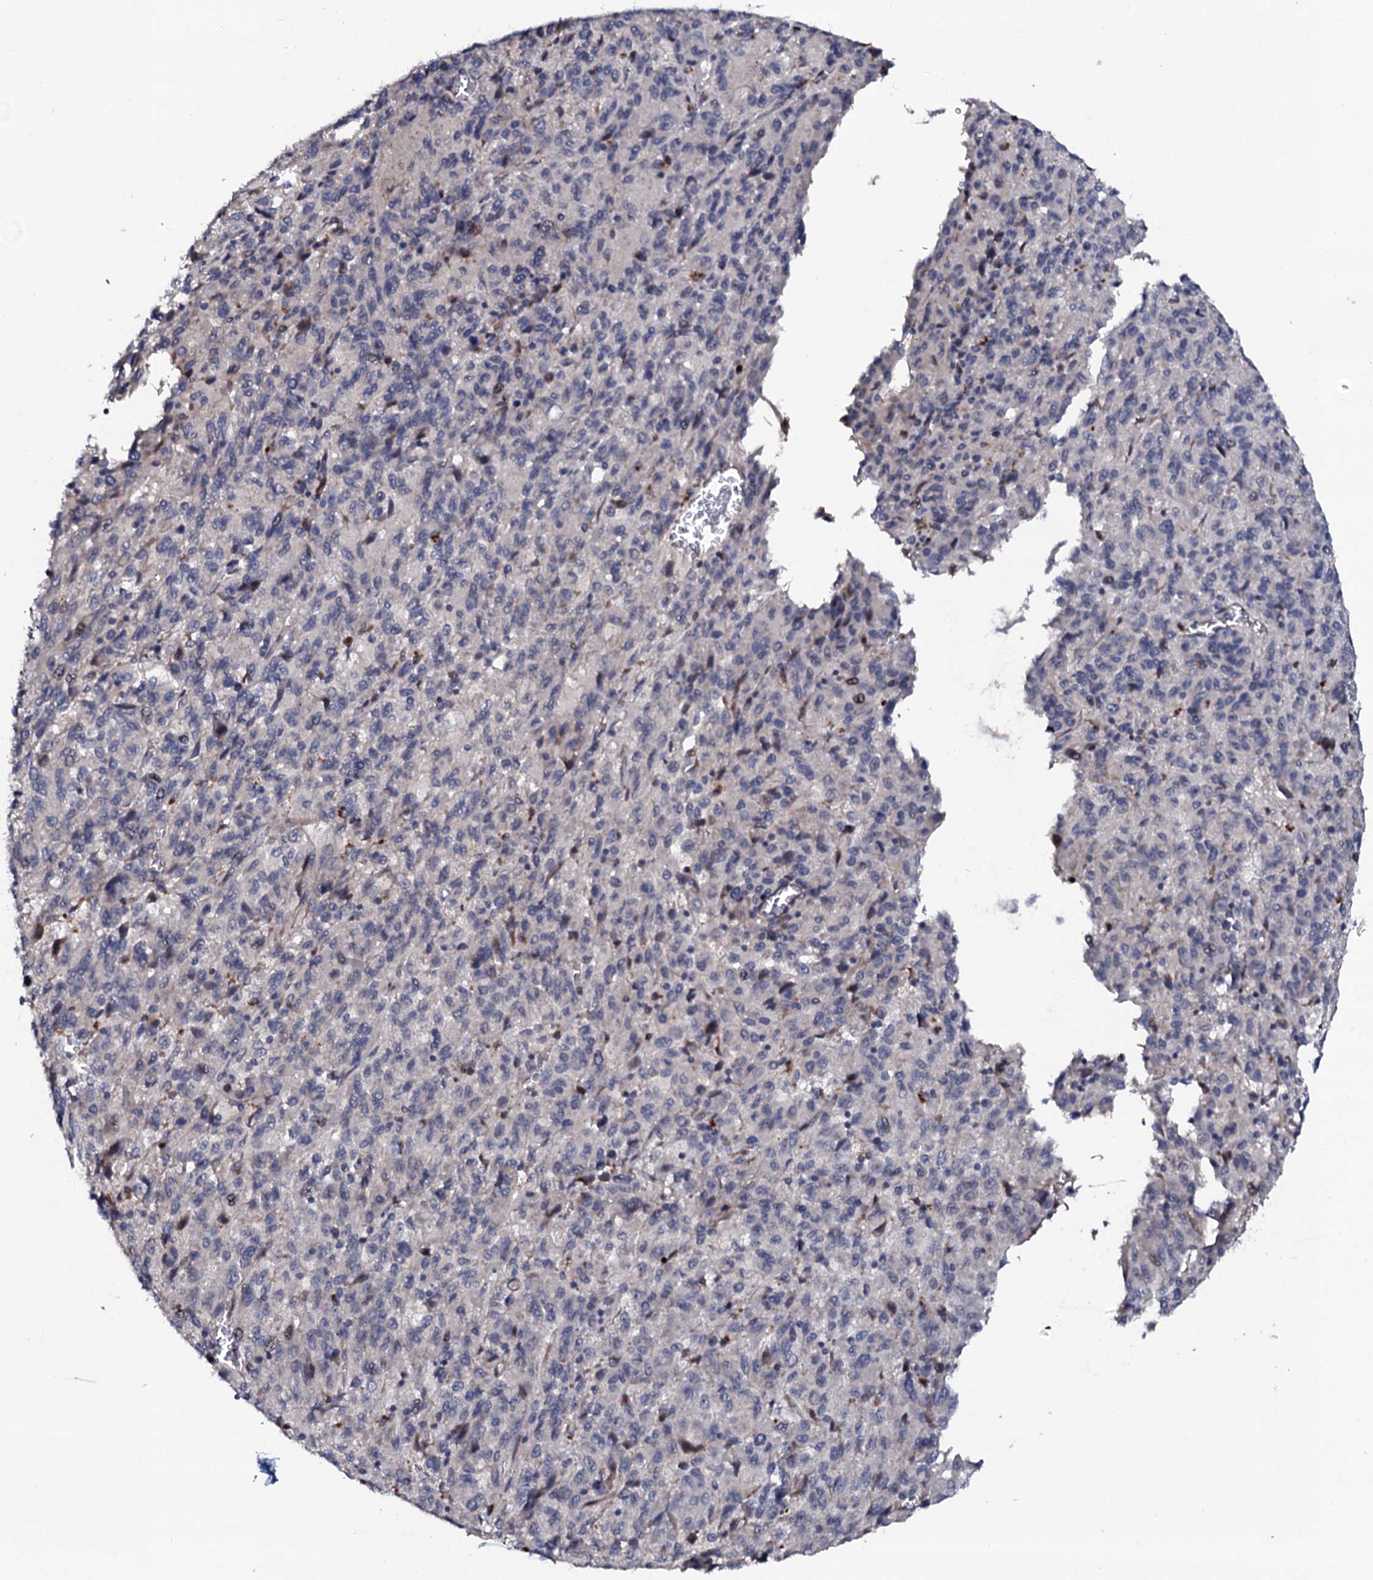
{"staining": {"intensity": "negative", "quantity": "none", "location": "none"}, "tissue": "melanoma", "cell_type": "Tumor cells", "image_type": "cancer", "snomed": [{"axis": "morphology", "description": "Malignant melanoma, Metastatic site"}, {"axis": "topography", "description": "Lung"}], "caption": "Immunohistochemistry micrograph of neoplastic tissue: malignant melanoma (metastatic site) stained with DAB (3,3'-diaminobenzidine) demonstrates no significant protein positivity in tumor cells.", "gene": "CIAO2A", "patient": {"sex": "male", "age": 64}}